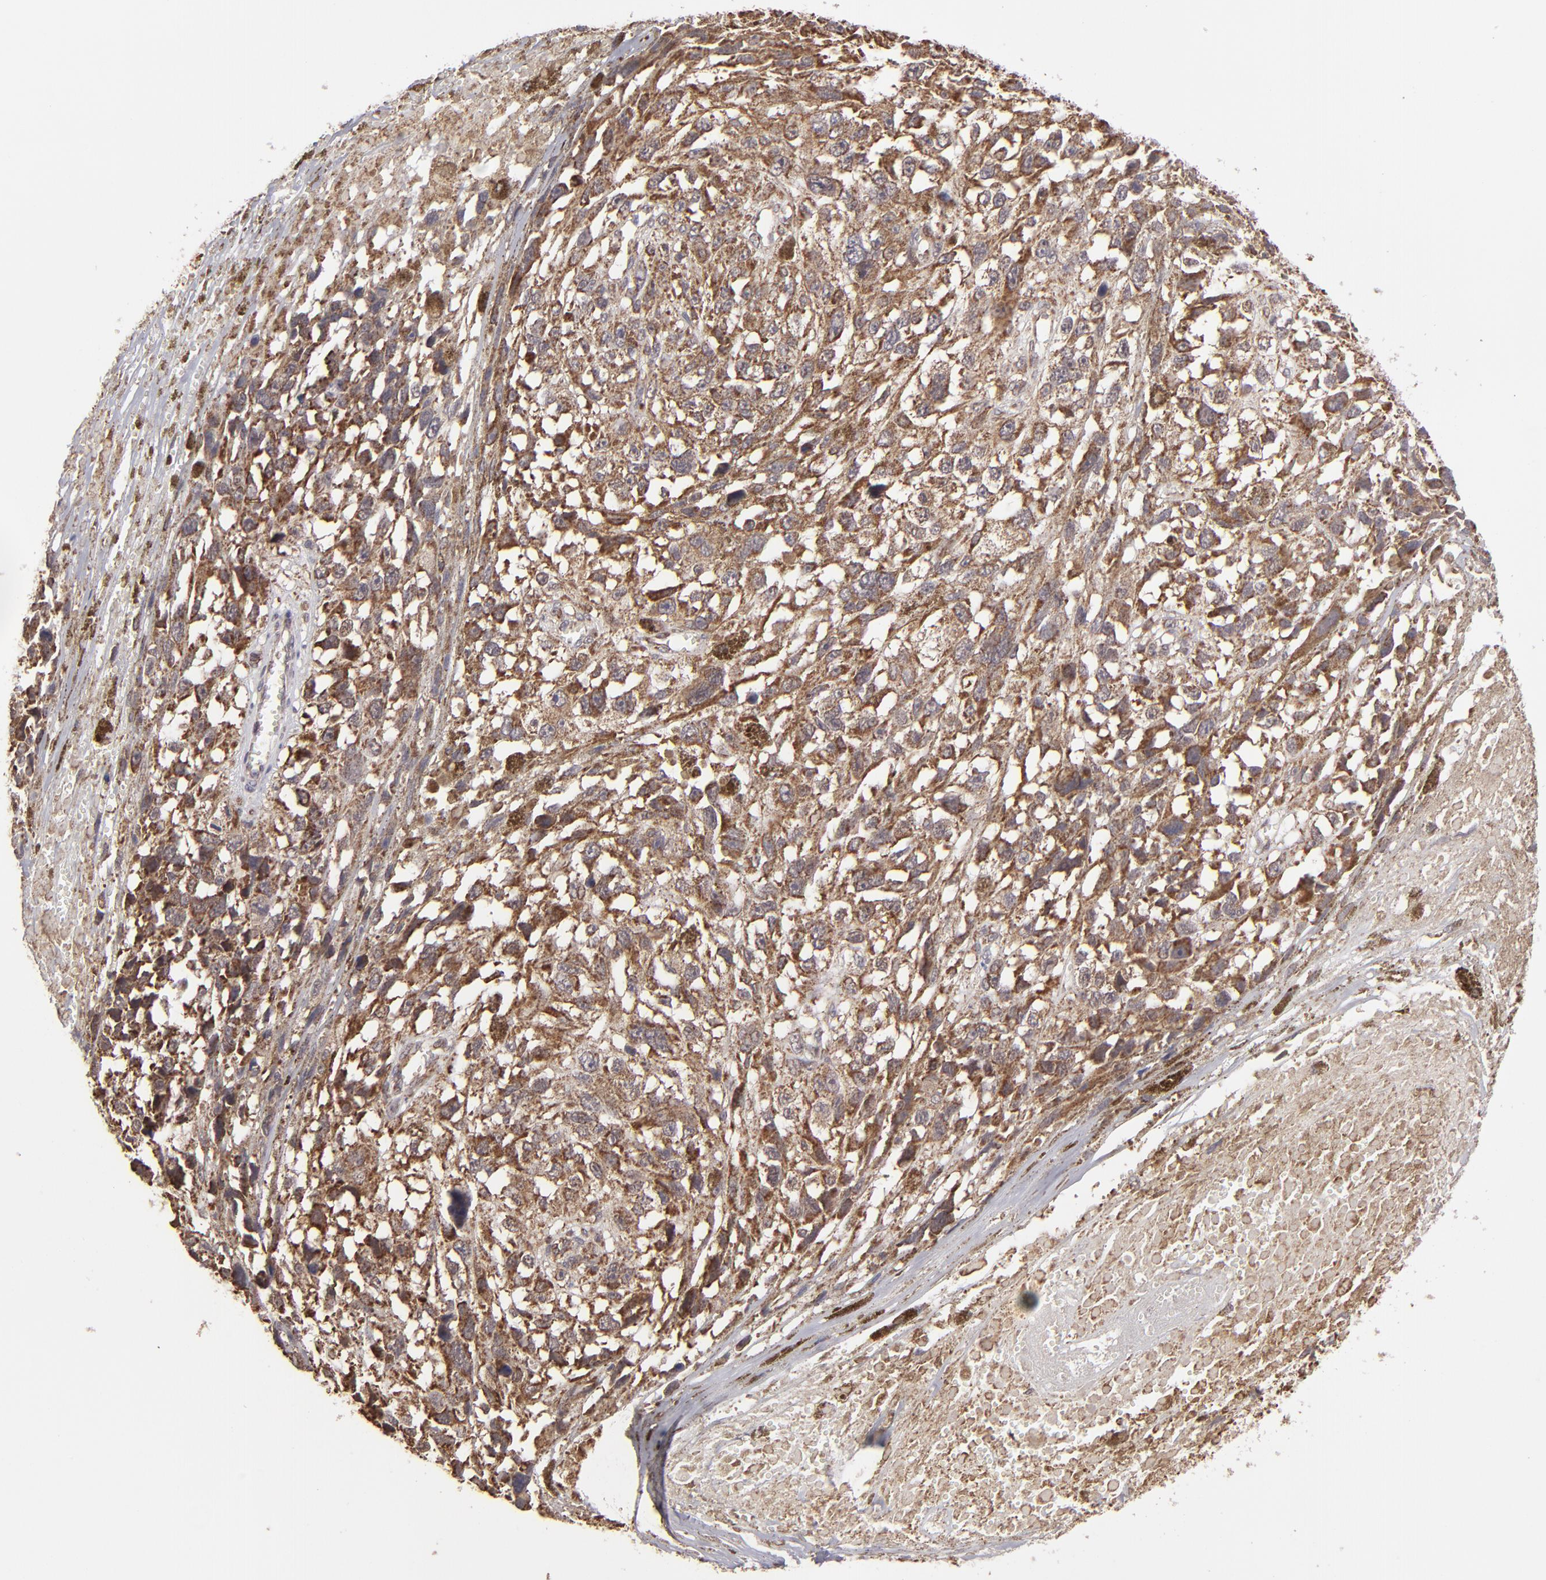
{"staining": {"intensity": "moderate", "quantity": ">75%", "location": "cytoplasmic/membranous"}, "tissue": "melanoma", "cell_type": "Tumor cells", "image_type": "cancer", "snomed": [{"axis": "morphology", "description": "Malignant melanoma, Metastatic site"}, {"axis": "topography", "description": "Lymph node"}], "caption": "Immunohistochemistry (IHC) micrograph of human malignant melanoma (metastatic site) stained for a protein (brown), which exhibits medium levels of moderate cytoplasmic/membranous expression in about >75% of tumor cells.", "gene": "SLC15A1", "patient": {"sex": "male", "age": 59}}